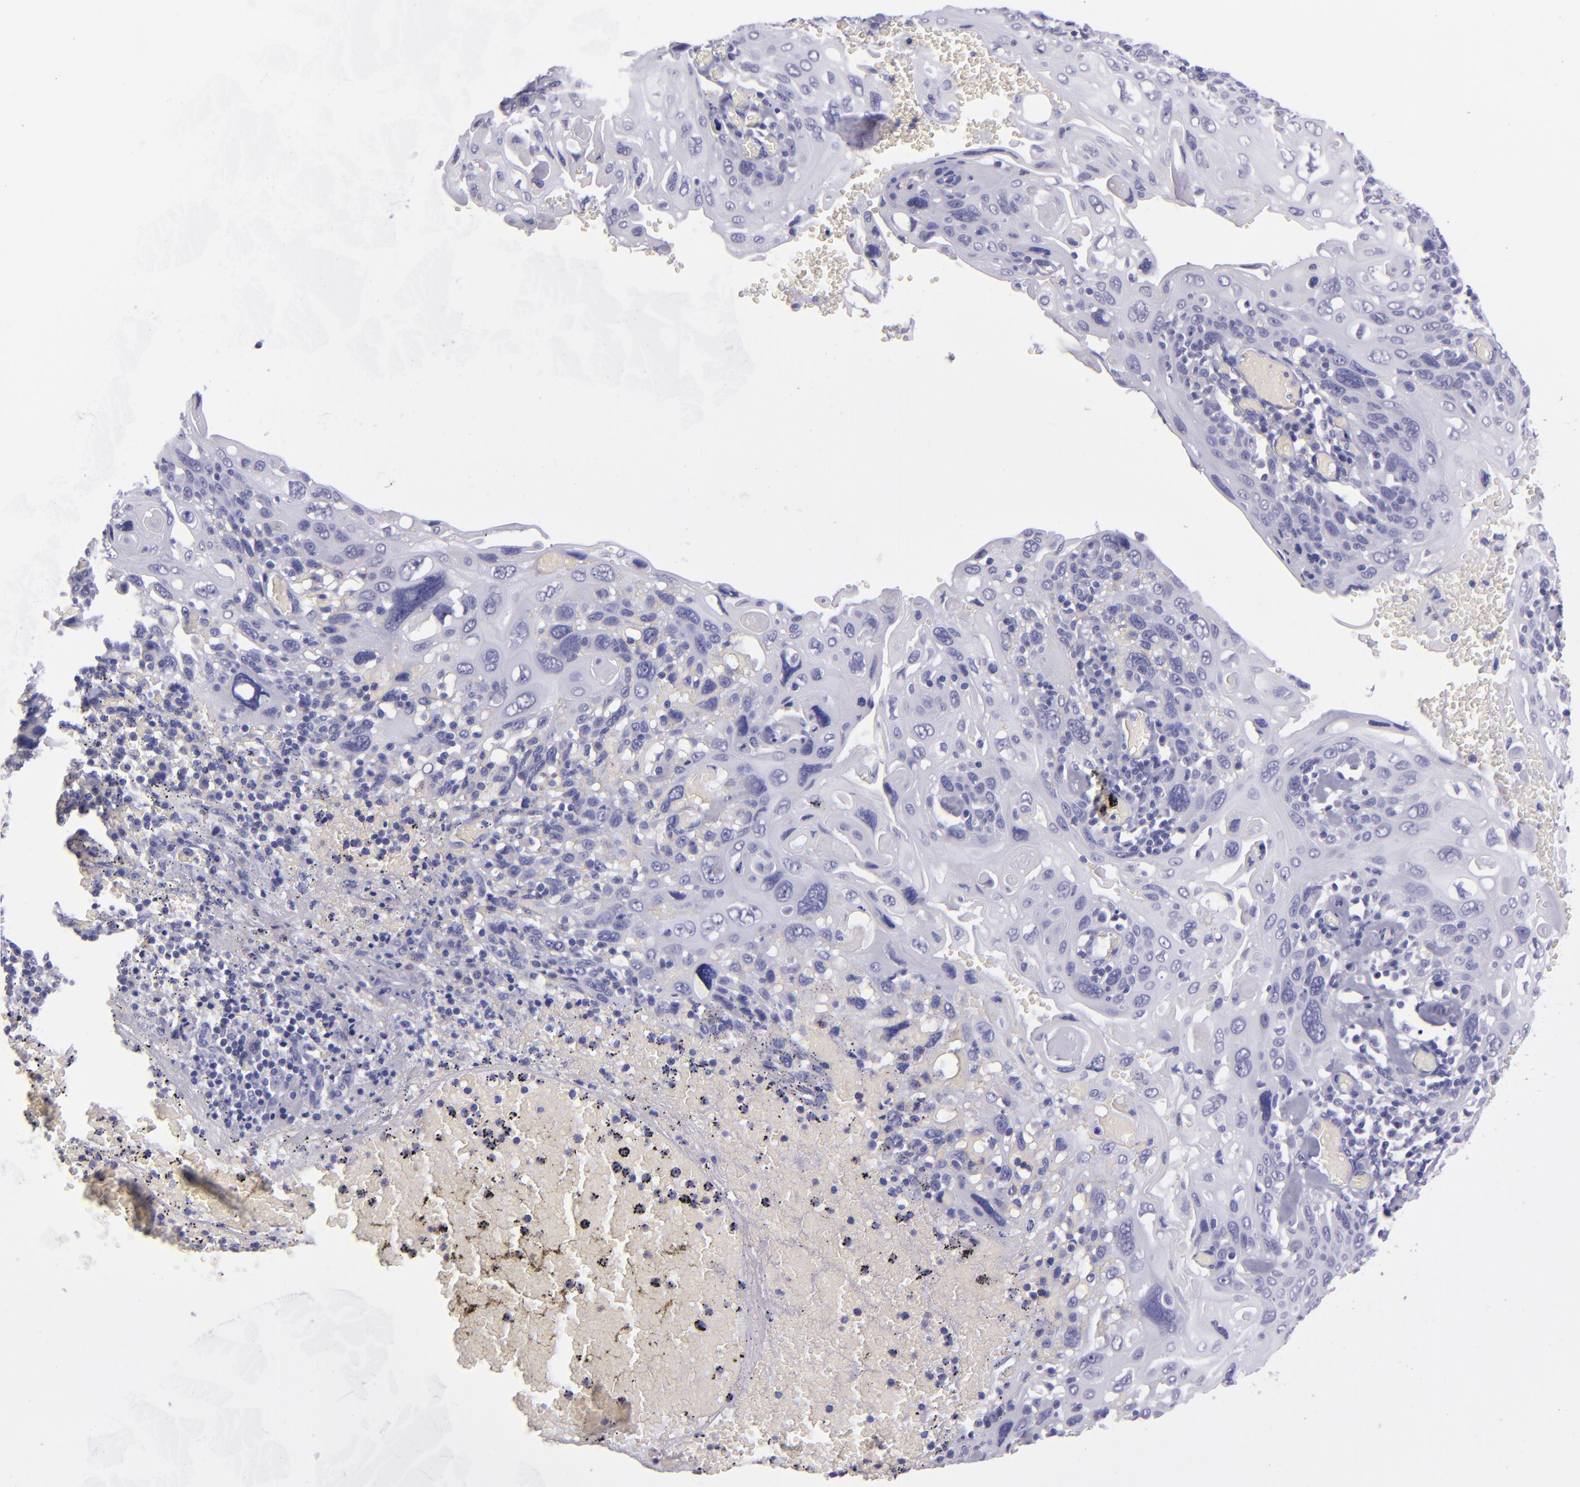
{"staining": {"intensity": "negative", "quantity": "none", "location": "none"}, "tissue": "cervical cancer", "cell_type": "Tumor cells", "image_type": "cancer", "snomed": [{"axis": "morphology", "description": "Squamous cell carcinoma, NOS"}, {"axis": "topography", "description": "Cervix"}], "caption": "Immunohistochemistry (IHC) image of cervical cancer (squamous cell carcinoma) stained for a protein (brown), which exhibits no positivity in tumor cells.", "gene": "TNNT3", "patient": {"sex": "female", "age": 54}}